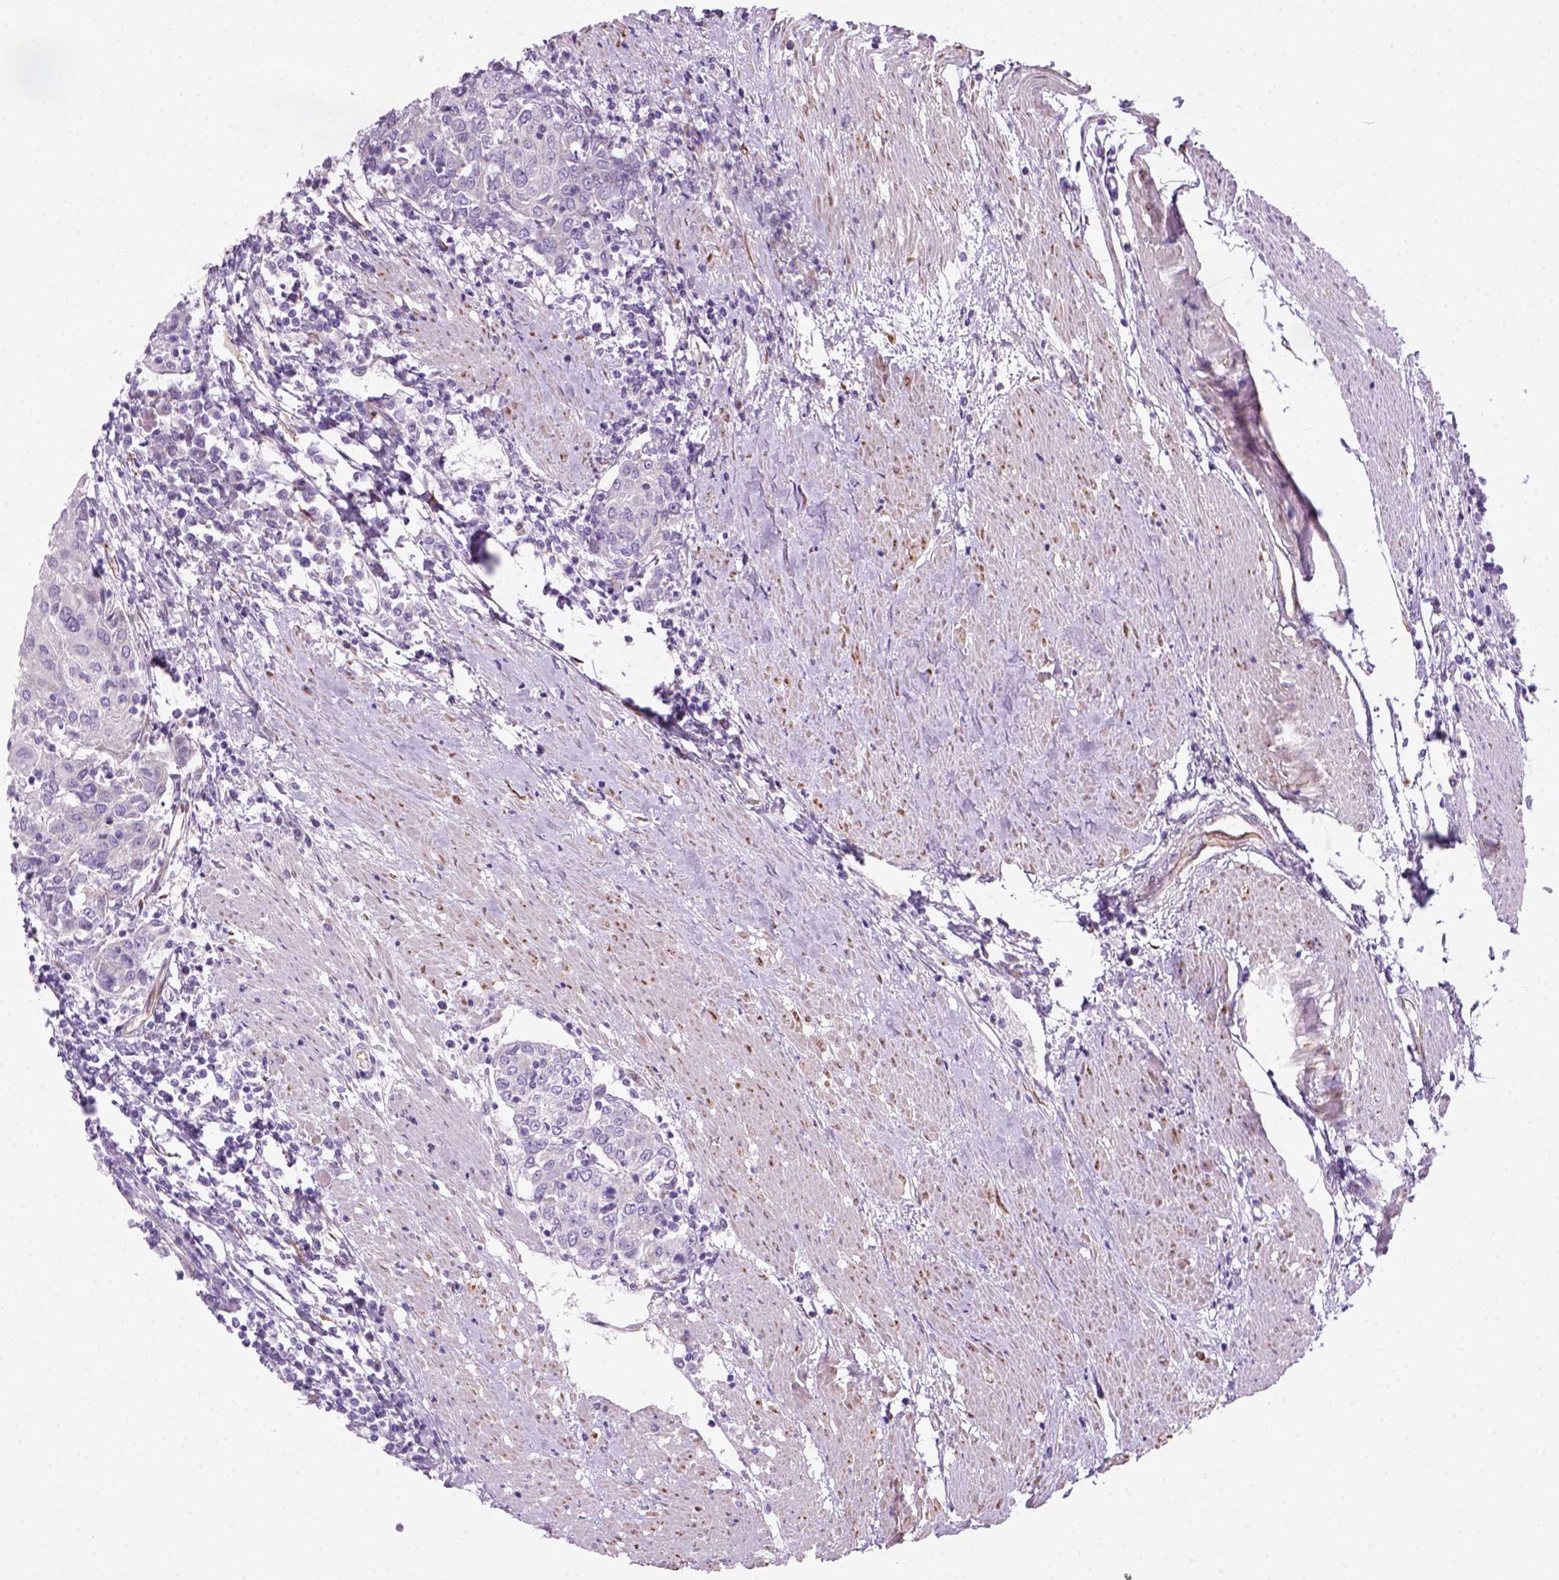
{"staining": {"intensity": "negative", "quantity": "none", "location": "none"}, "tissue": "urothelial cancer", "cell_type": "Tumor cells", "image_type": "cancer", "snomed": [{"axis": "morphology", "description": "Urothelial carcinoma, High grade"}, {"axis": "topography", "description": "Urinary bladder"}], "caption": "High-grade urothelial carcinoma was stained to show a protein in brown. There is no significant positivity in tumor cells.", "gene": "CES2", "patient": {"sex": "female", "age": 85}}